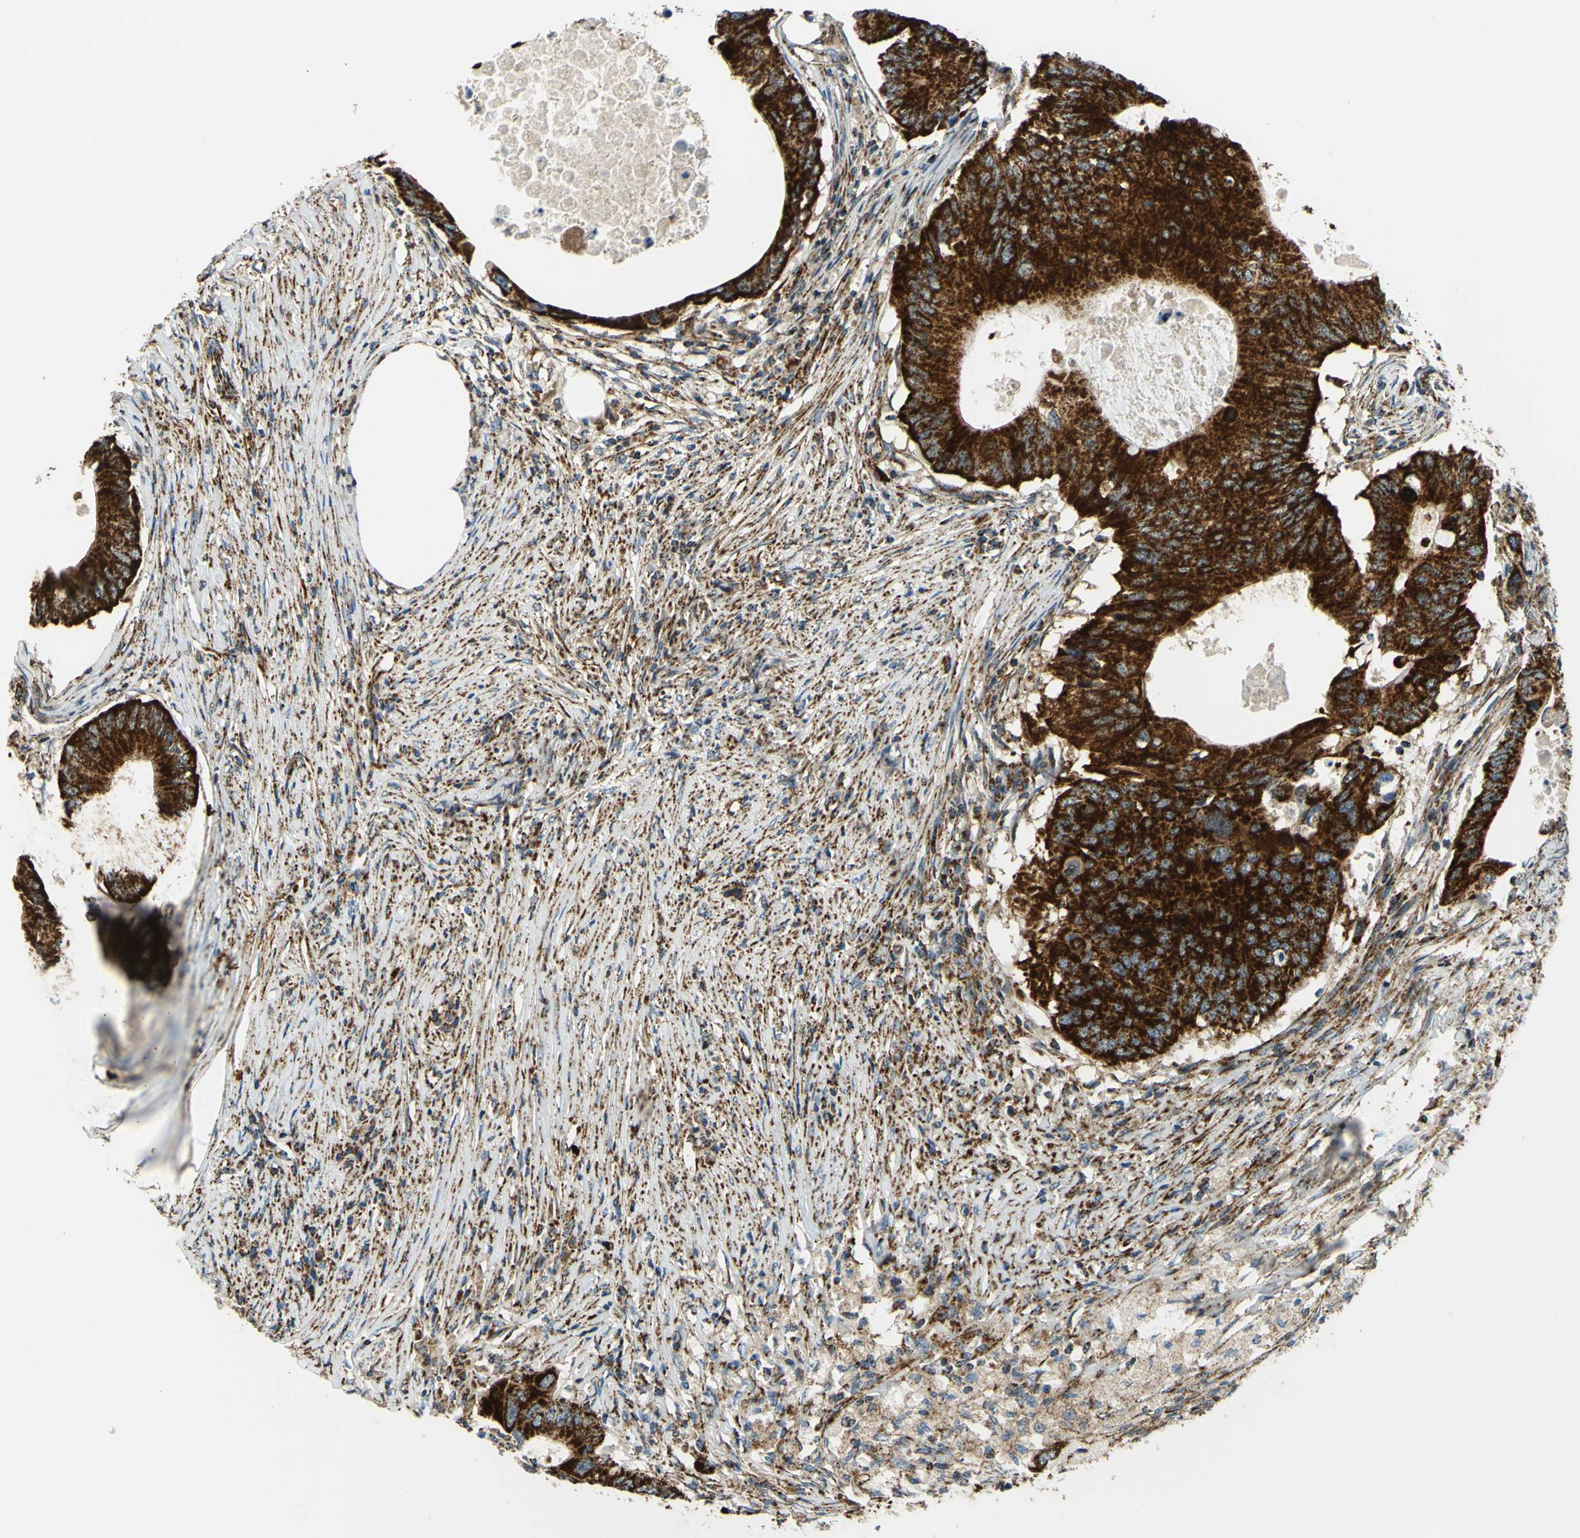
{"staining": {"intensity": "strong", "quantity": ">75%", "location": "cytoplasmic/membranous"}, "tissue": "colorectal cancer", "cell_type": "Tumor cells", "image_type": "cancer", "snomed": [{"axis": "morphology", "description": "Adenocarcinoma, NOS"}, {"axis": "topography", "description": "Colon"}], "caption": "Strong cytoplasmic/membranous expression is present in approximately >75% of tumor cells in colorectal adenocarcinoma. (brown staining indicates protein expression, while blue staining denotes nuclei).", "gene": "MAVS", "patient": {"sex": "male", "age": 71}}